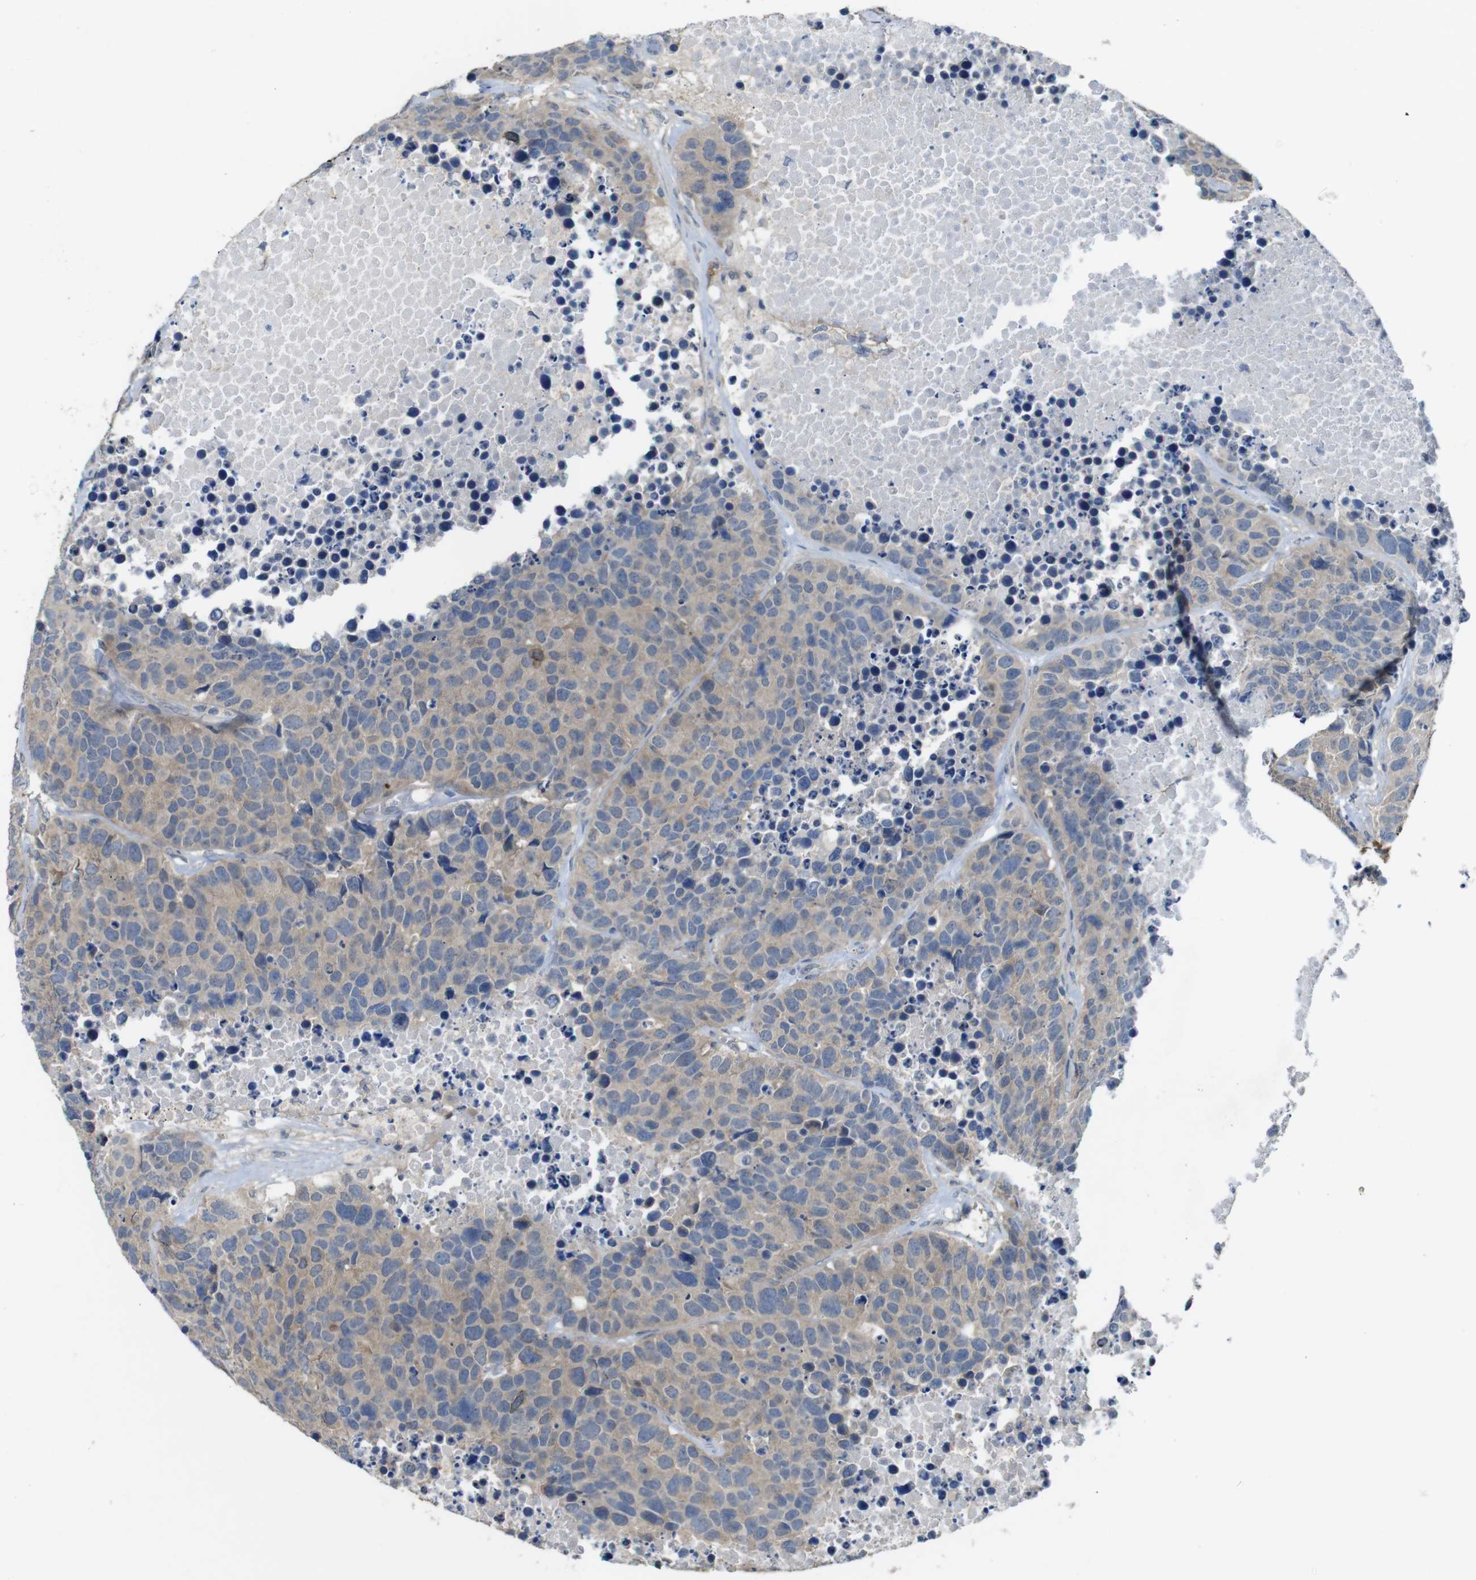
{"staining": {"intensity": "weak", "quantity": ">75%", "location": "cytoplasmic/membranous"}, "tissue": "carcinoid", "cell_type": "Tumor cells", "image_type": "cancer", "snomed": [{"axis": "morphology", "description": "Carcinoid, malignant, NOS"}, {"axis": "topography", "description": "Lung"}], "caption": "Immunohistochemical staining of carcinoid shows weak cytoplasmic/membranous protein expression in approximately >75% of tumor cells.", "gene": "CDC34", "patient": {"sex": "male", "age": 60}}